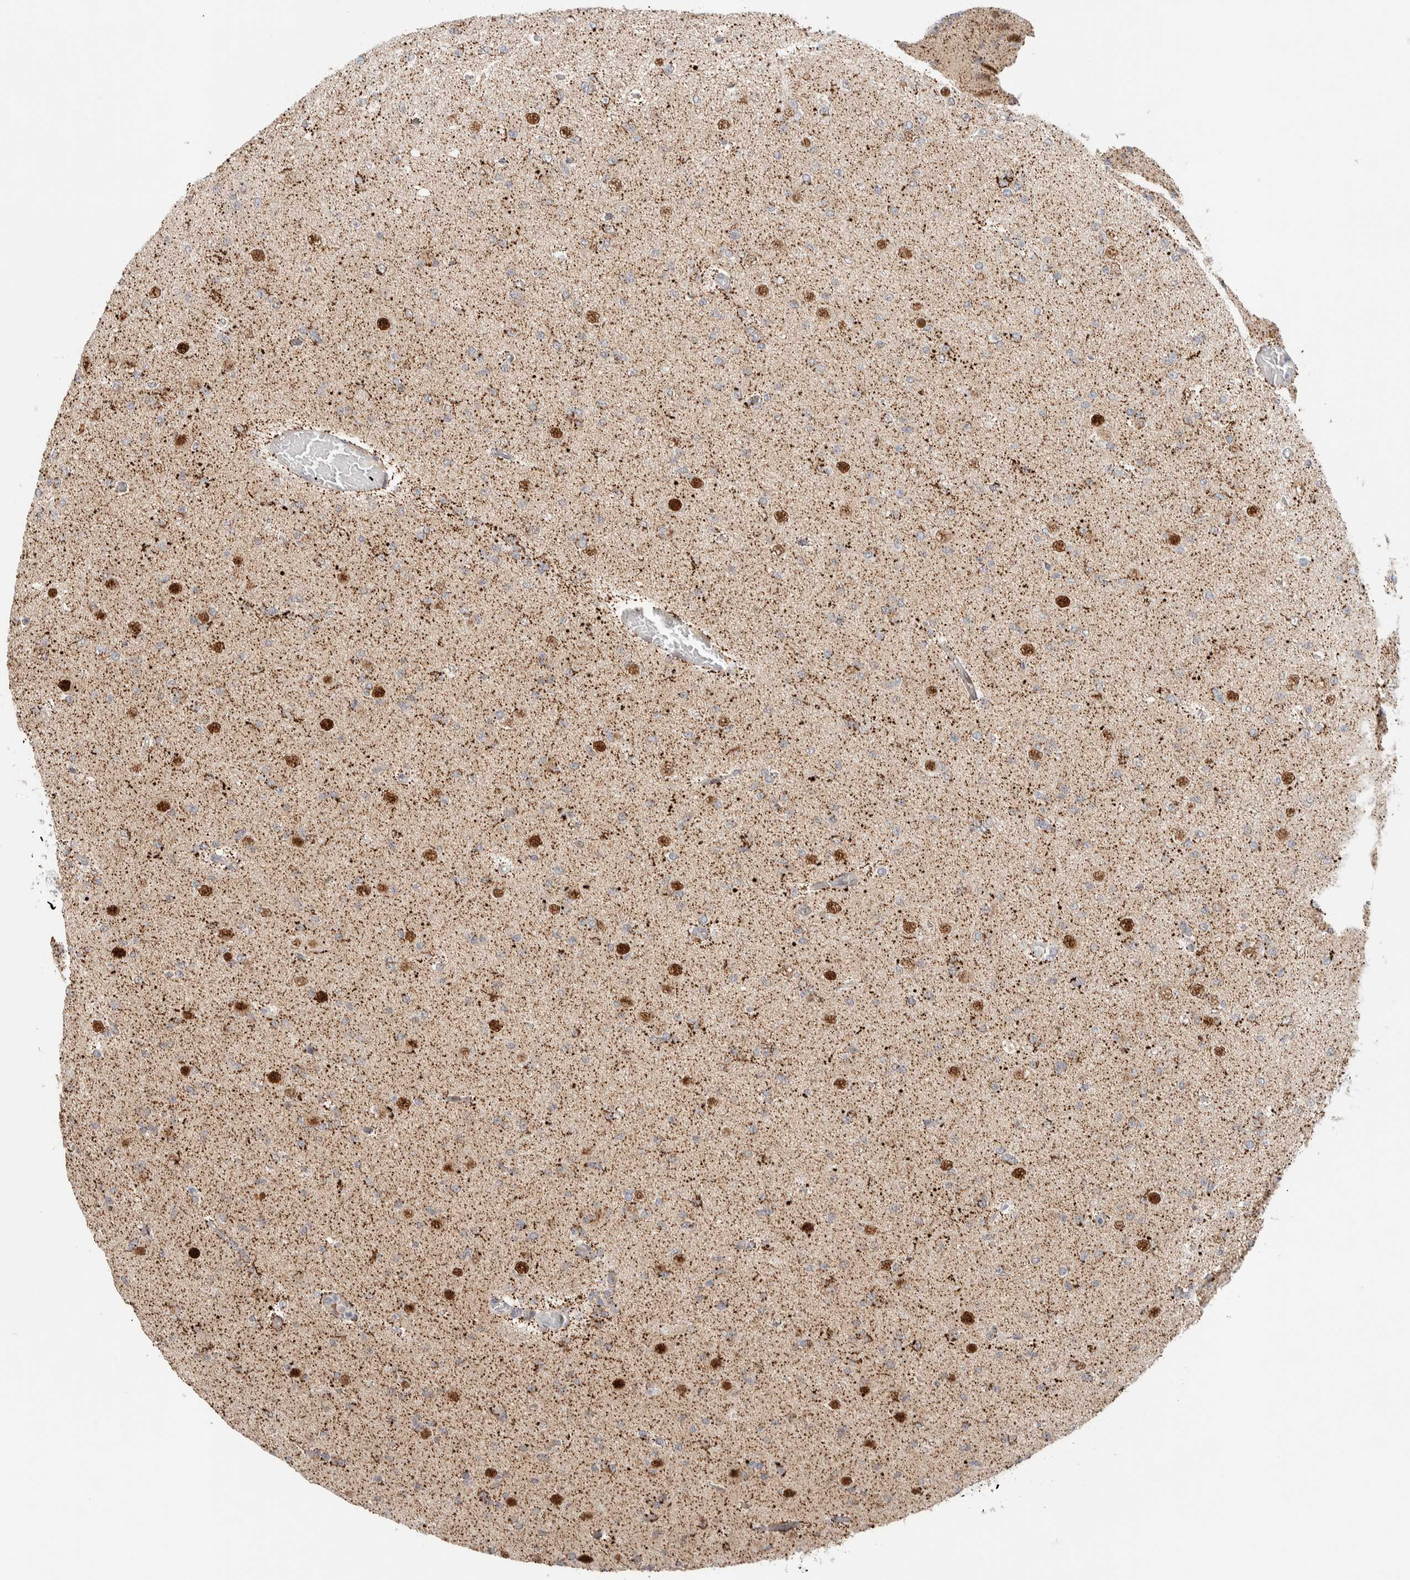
{"staining": {"intensity": "moderate", "quantity": "<25%", "location": "cytoplasmic/membranous"}, "tissue": "glioma", "cell_type": "Tumor cells", "image_type": "cancer", "snomed": [{"axis": "morphology", "description": "Glioma, malignant, Low grade"}, {"axis": "topography", "description": "Brain"}], "caption": "This micrograph reveals immunohistochemistry (IHC) staining of glioma, with low moderate cytoplasmic/membranous expression in approximately <25% of tumor cells.", "gene": "TSPAN32", "patient": {"sex": "female", "age": 22}}